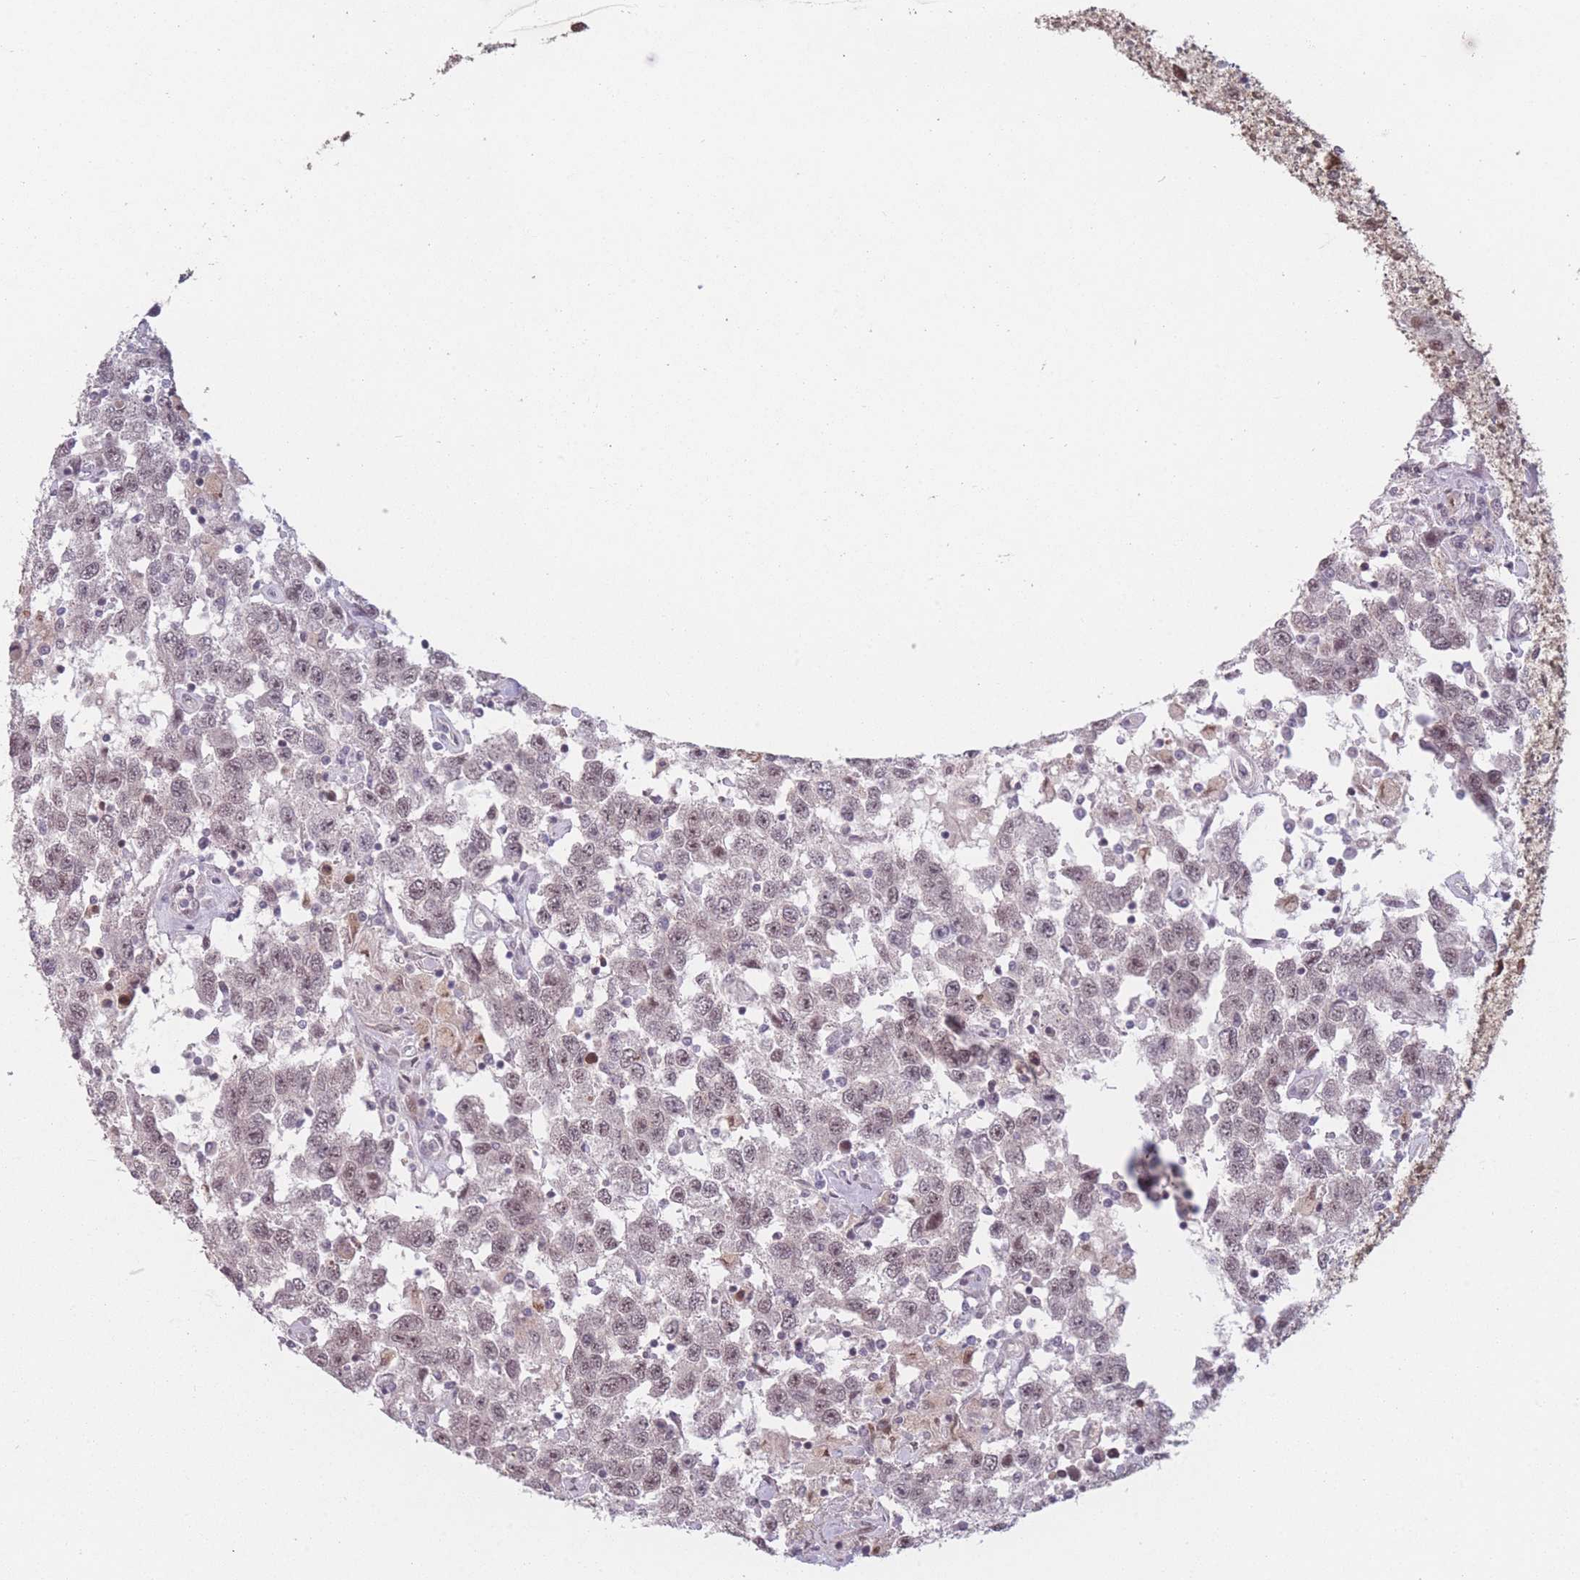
{"staining": {"intensity": "weak", "quantity": ">75%", "location": "nuclear"}, "tissue": "testis cancer", "cell_type": "Tumor cells", "image_type": "cancer", "snomed": [{"axis": "morphology", "description": "Seminoma, NOS"}, {"axis": "topography", "description": "Testis"}], "caption": "Testis seminoma stained for a protein exhibits weak nuclear positivity in tumor cells.", "gene": "SUPT6H", "patient": {"sex": "male", "age": 41}}